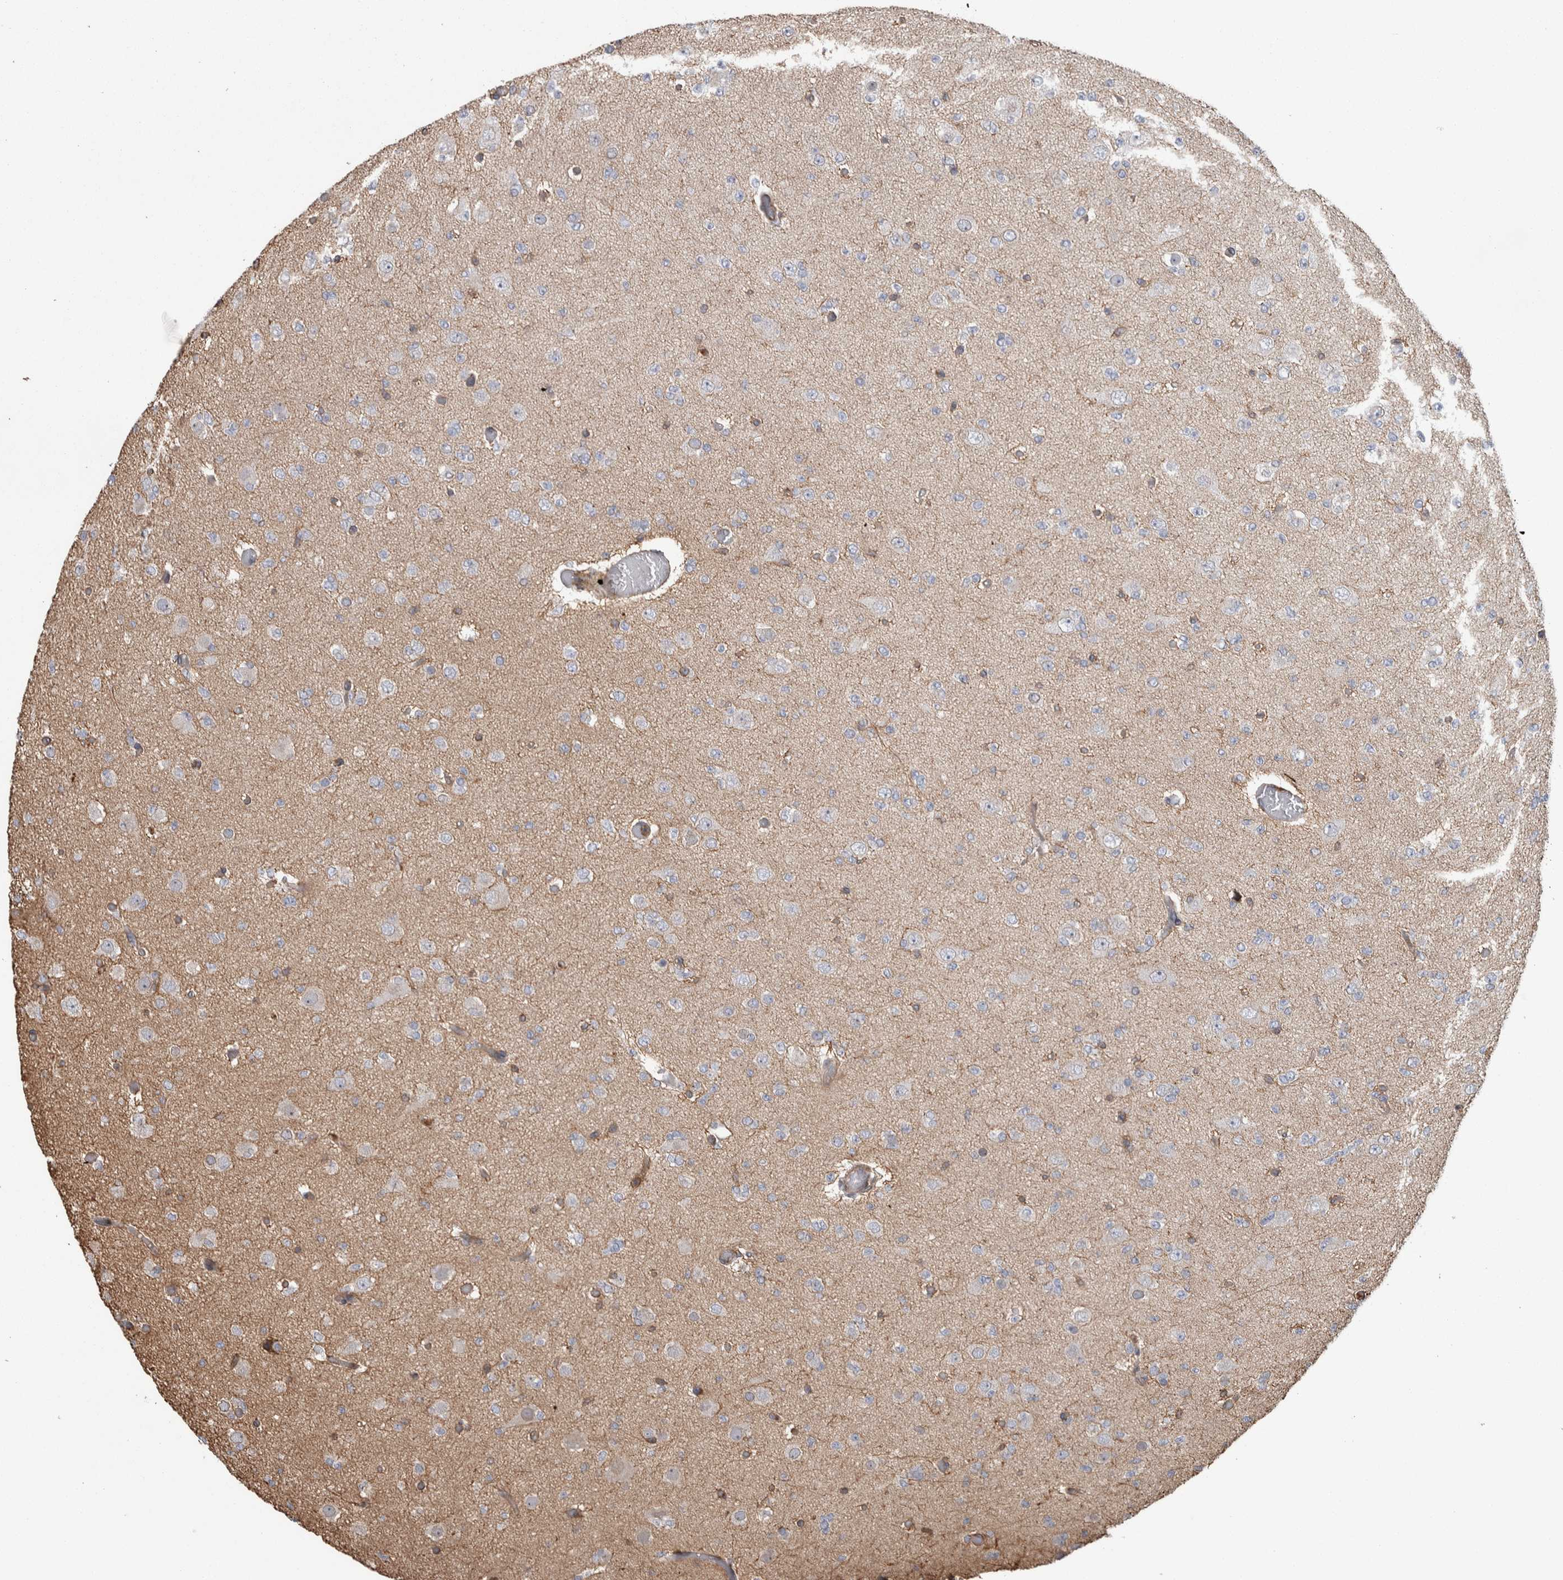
{"staining": {"intensity": "negative", "quantity": "none", "location": "none"}, "tissue": "glioma", "cell_type": "Tumor cells", "image_type": "cancer", "snomed": [{"axis": "morphology", "description": "Glioma, malignant, Low grade"}, {"axis": "topography", "description": "Brain"}], "caption": "High power microscopy image of an immunohistochemistry (IHC) photomicrograph of glioma, revealing no significant staining in tumor cells. (Brightfield microscopy of DAB (3,3'-diaminobenzidine) immunohistochemistry at high magnification).", "gene": "ENPP2", "patient": {"sex": "female", "age": 22}}